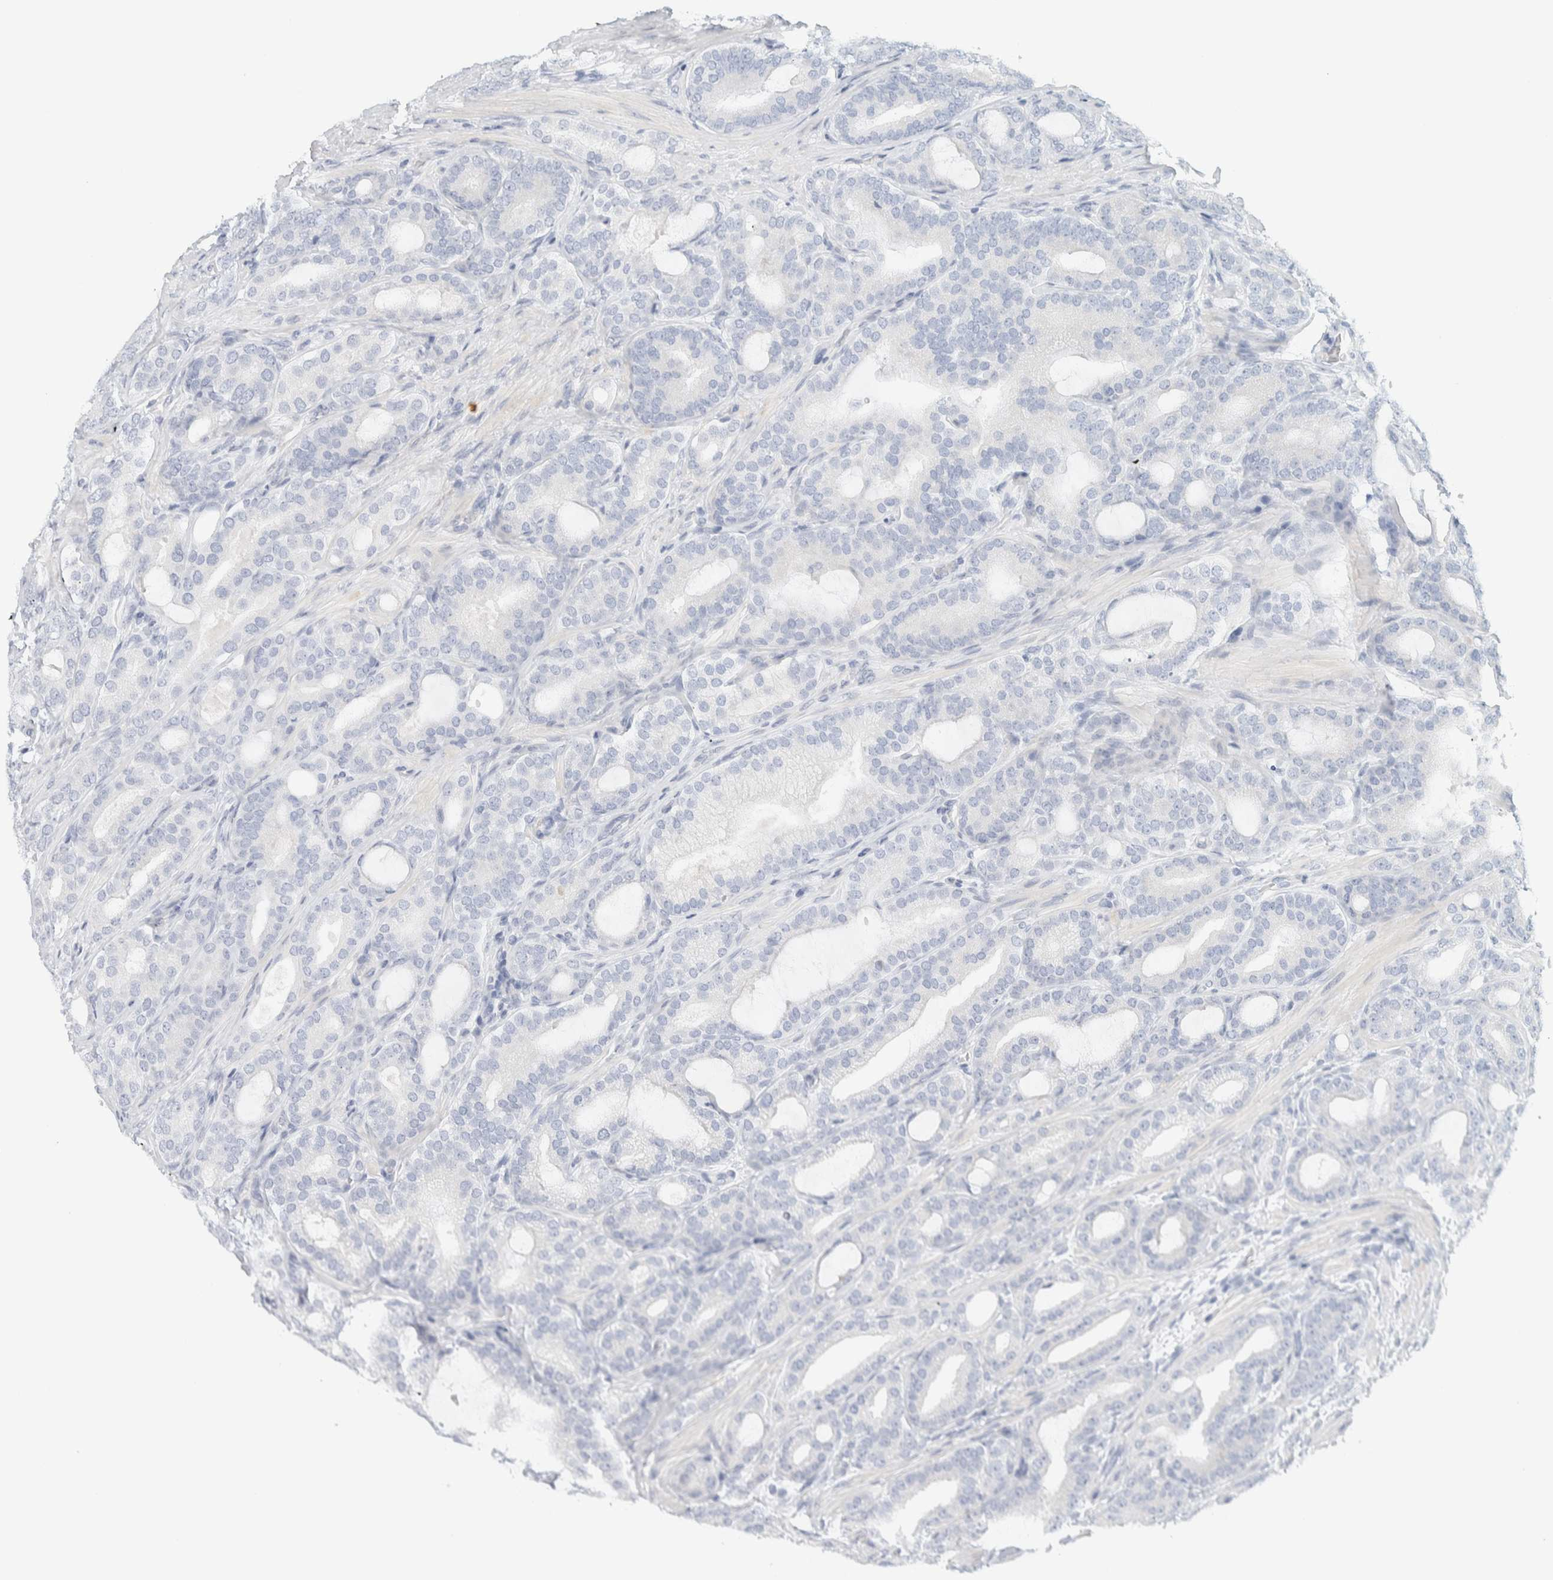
{"staining": {"intensity": "negative", "quantity": "none", "location": "none"}, "tissue": "prostate cancer", "cell_type": "Tumor cells", "image_type": "cancer", "snomed": [{"axis": "morphology", "description": "Adenocarcinoma, High grade"}, {"axis": "topography", "description": "Prostate"}], "caption": "Immunohistochemistry (IHC) of human prostate cancer (high-grade adenocarcinoma) displays no positivity in tumor cells.", "gene": "ARHGAP27", "patient": {"sex": "male", "age": 60}}